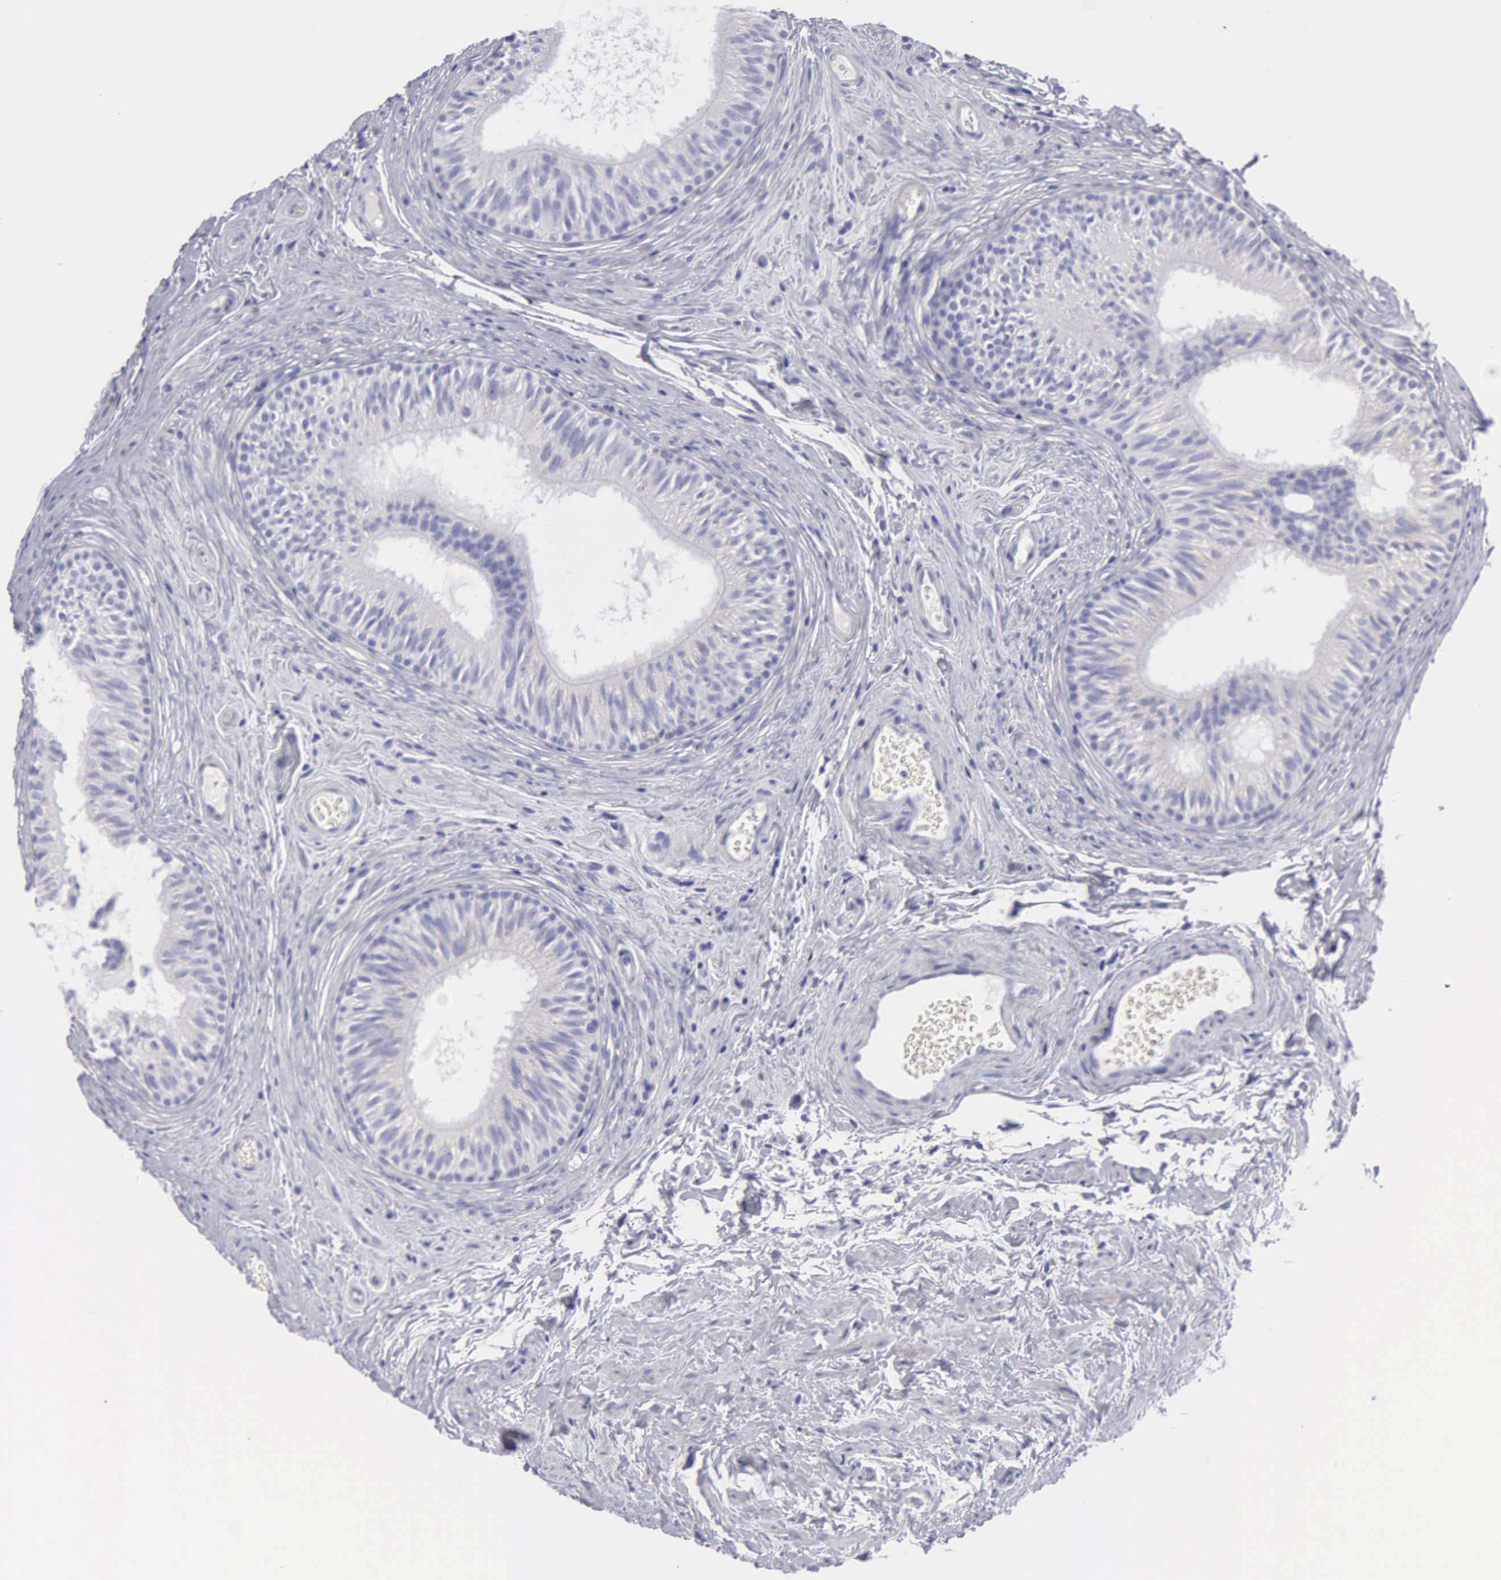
{"staining": {"intensity": "negative", "quantity": "none", "location": "none"}, "tissue": "epididymis", "cell_type": "Glandular cells", "image_type": "normal", "snomed": [{"axis": "morphology", "description": "Normal tissue, NOS"}, {"axis": "topography", "description": "Epididymis"}], "caption": "Micrograph shows no significant protein staining in glandular cells of unremarkable epididymis.", "gene": "TYRP1", "patient": {"sex": "male", "age": 32}}